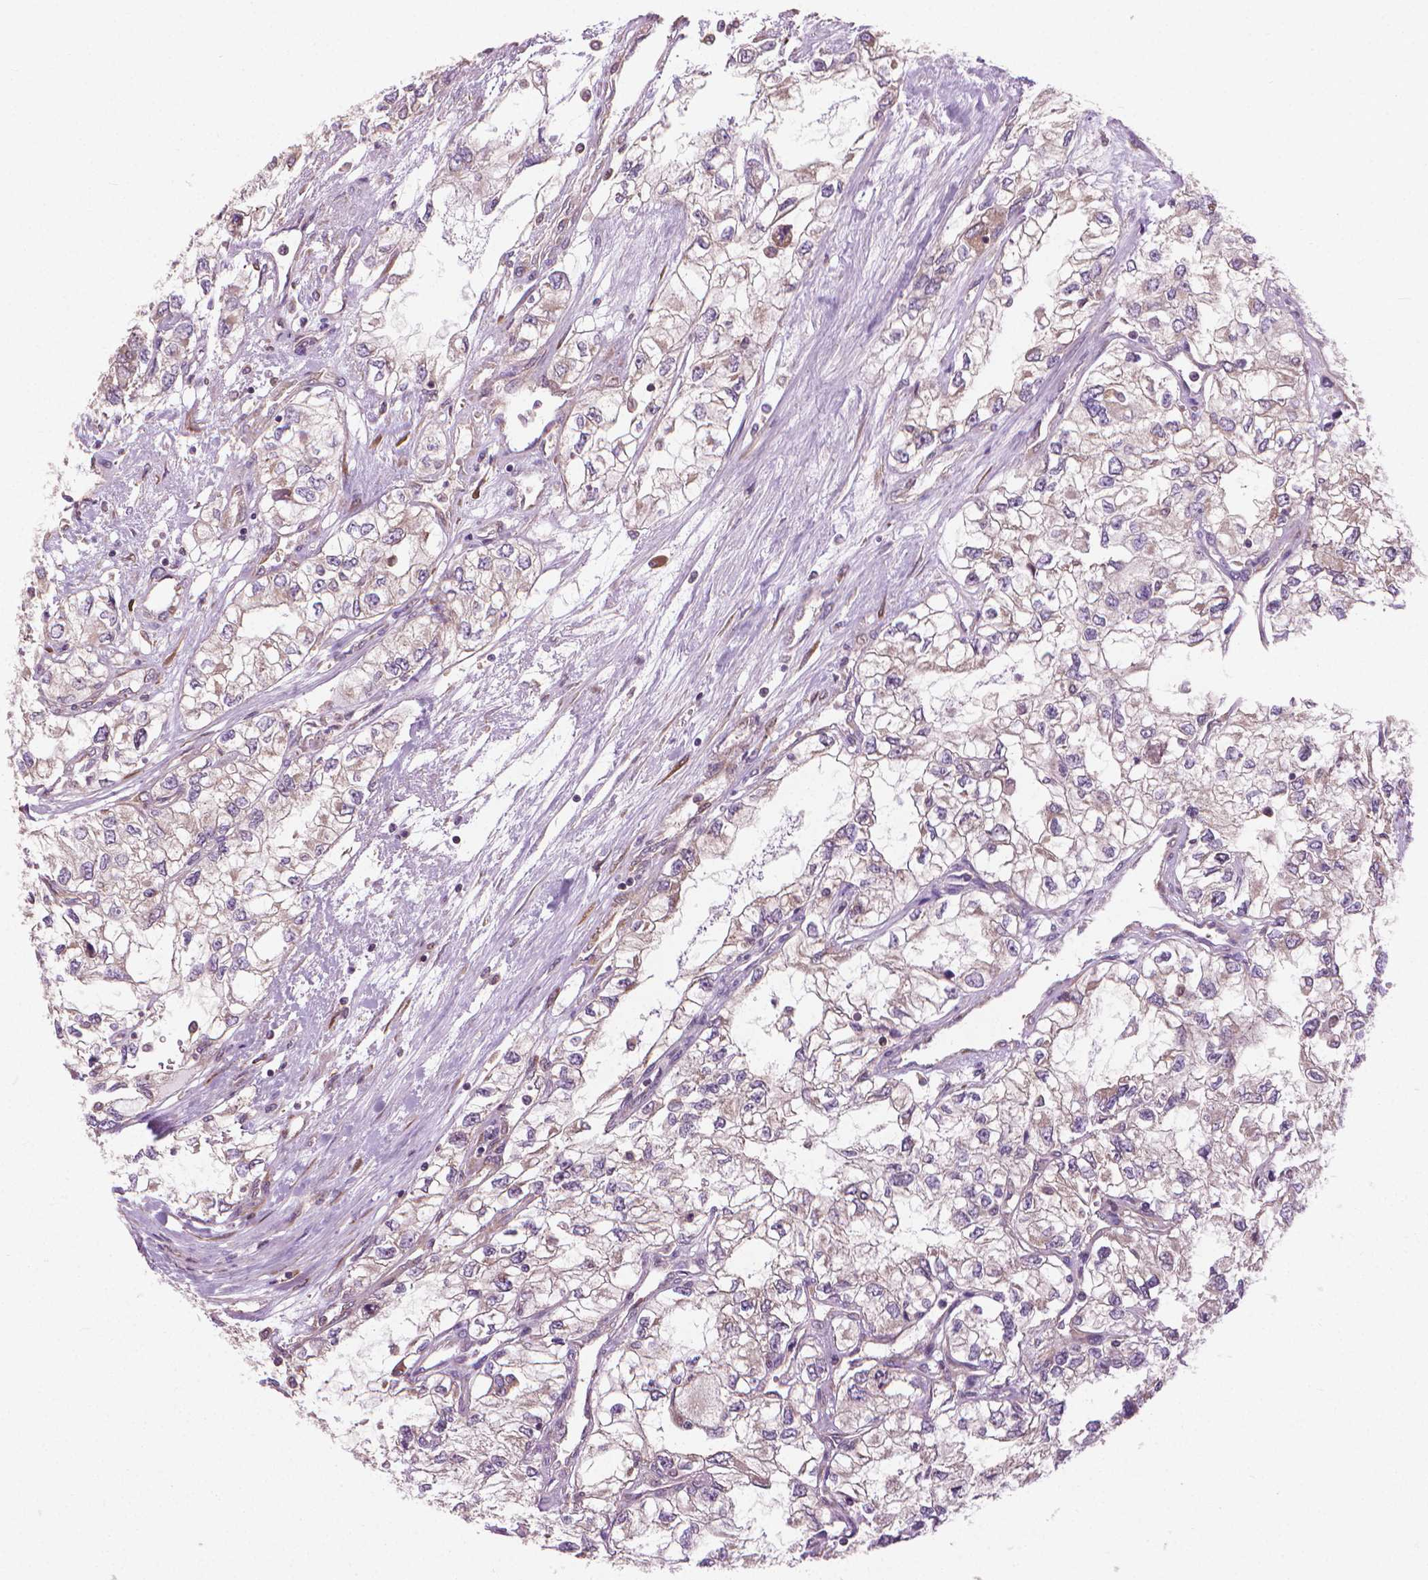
{"staining": {"intensity": "negative", "quantity": "none", "location": "none"}, "tissue": "renal cancer", "cell_type": "Tumor cells", "image_type": "cancer", "snomed": [{"axis": "morphology", "description": "Adenocarcinoma, NOS"}, {"axis": "topography", "description": "Kidney"}], "caption": "This is a histopathology image of immunohistochemistry staining of adenocarcinoma (renal), which shows no staining in tumor cells.", "gene": "NUDT1", "patient": {"sex": "female", "age": 59}}